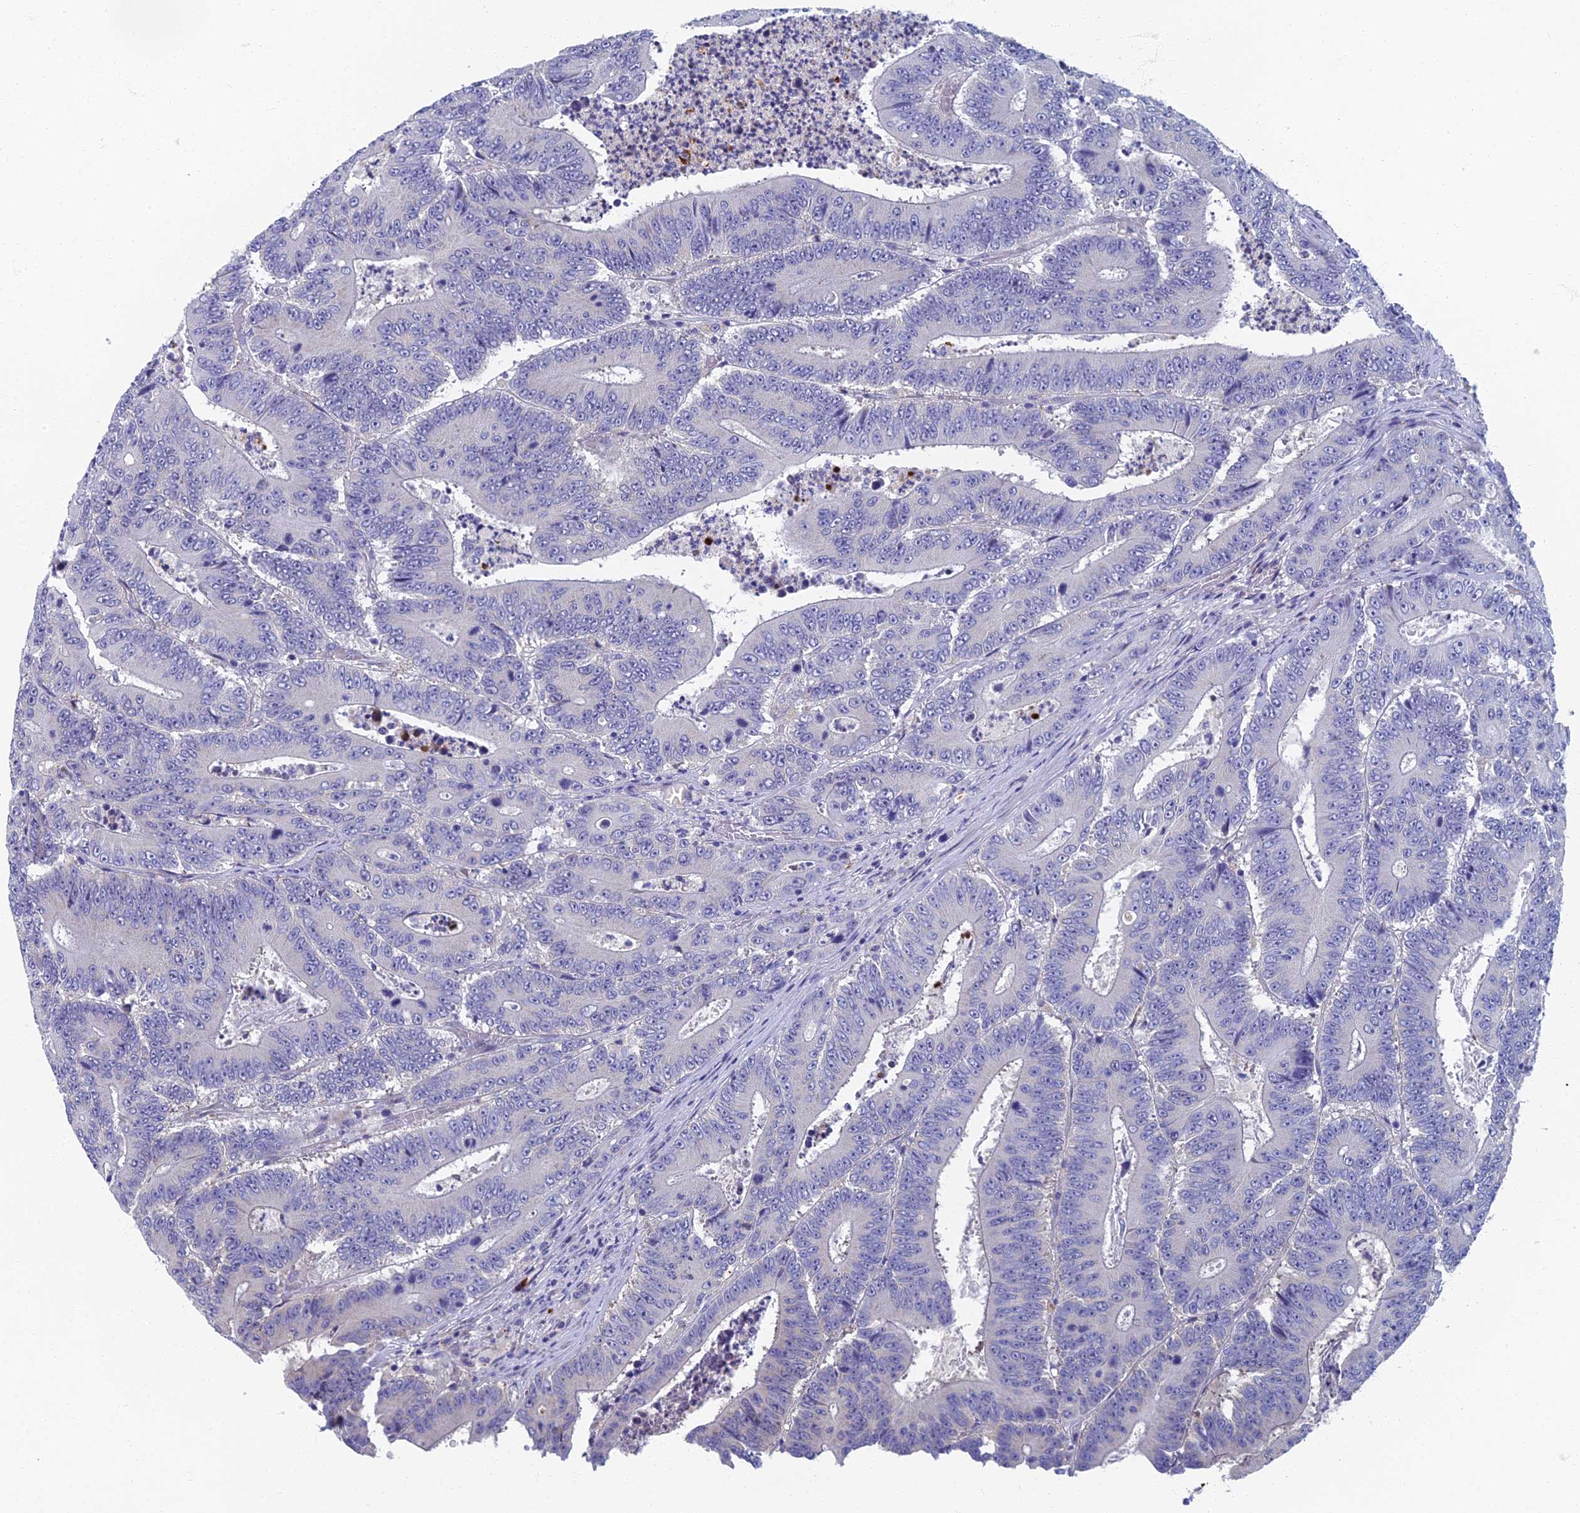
{"staining": {"intensity": "negative", "quantity": "none", "location": "none"}, "tissue": "colorectal cancer", "cell_type": "Tumor cells", "image_type": "cancer", "snomed": [{"axis": "morphology", "description": "Adenocarcinoma, NOS"}, {"axis": "topography", "description": "Colon"}], "caption": "Tumor cells are negative for brown protein staining in colorectal cancer.", "gene": "SPIN4", "patient": {"sex": "male", "age": 83}}